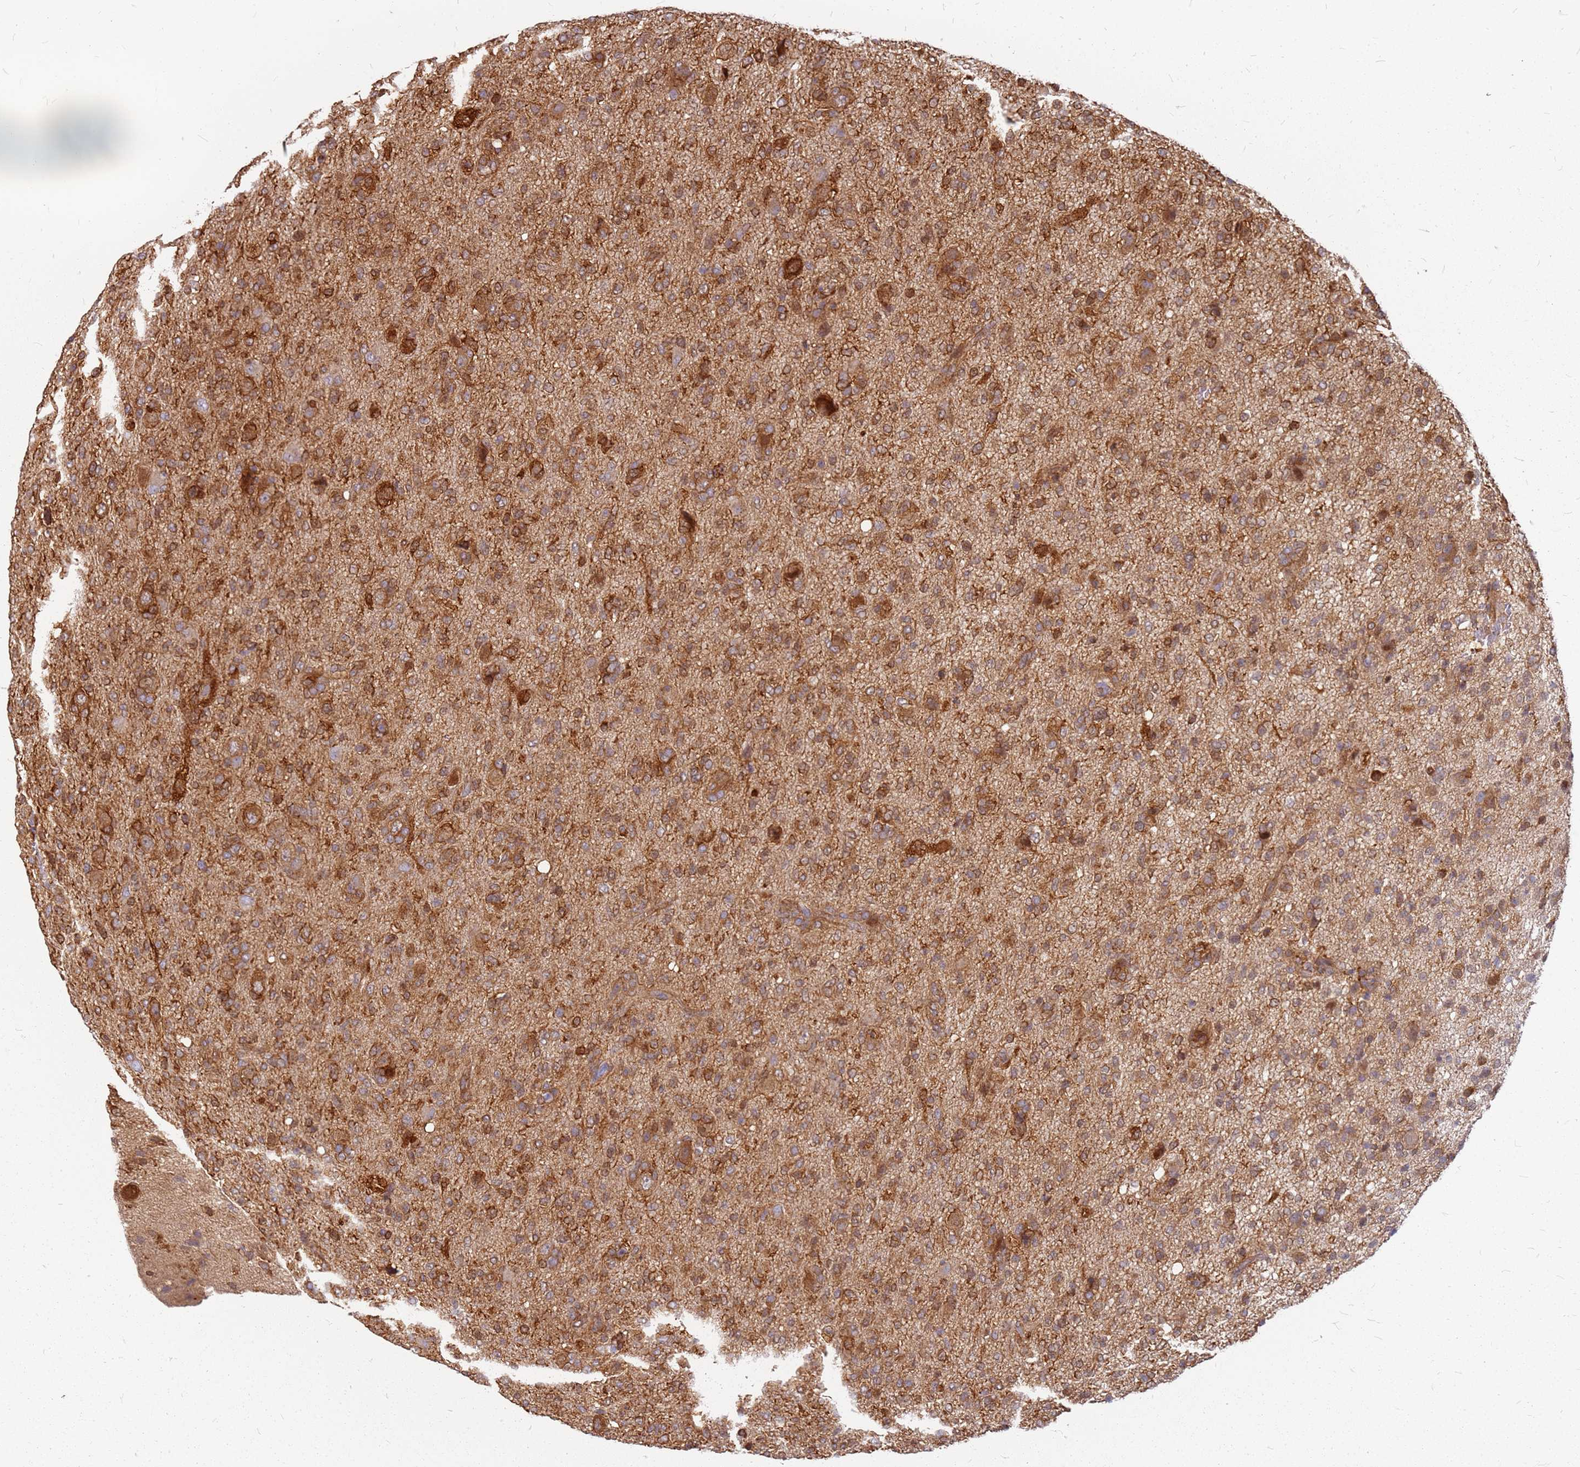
{"staining": {"intensity": "strong", "quantity": ">75%", "location": "cytoplasmic/membranous"}, "tissue": "glioma", "cell_type": "Tumor cells", "image_type": "cancer", "snomed": [{"axis": "morphology", "description": "Glioma, malignant, High grade"}, {"axis": "topography", "description": "Brain"}], "caption": "Brown immunohistochemical staining in high-grade glioma (malignant) reveals strong cytoplasmic/membranous expression in approximately >75% of tumor cells.", "gene": "HDX", "patient": {"sex": "female", "age": 57}}